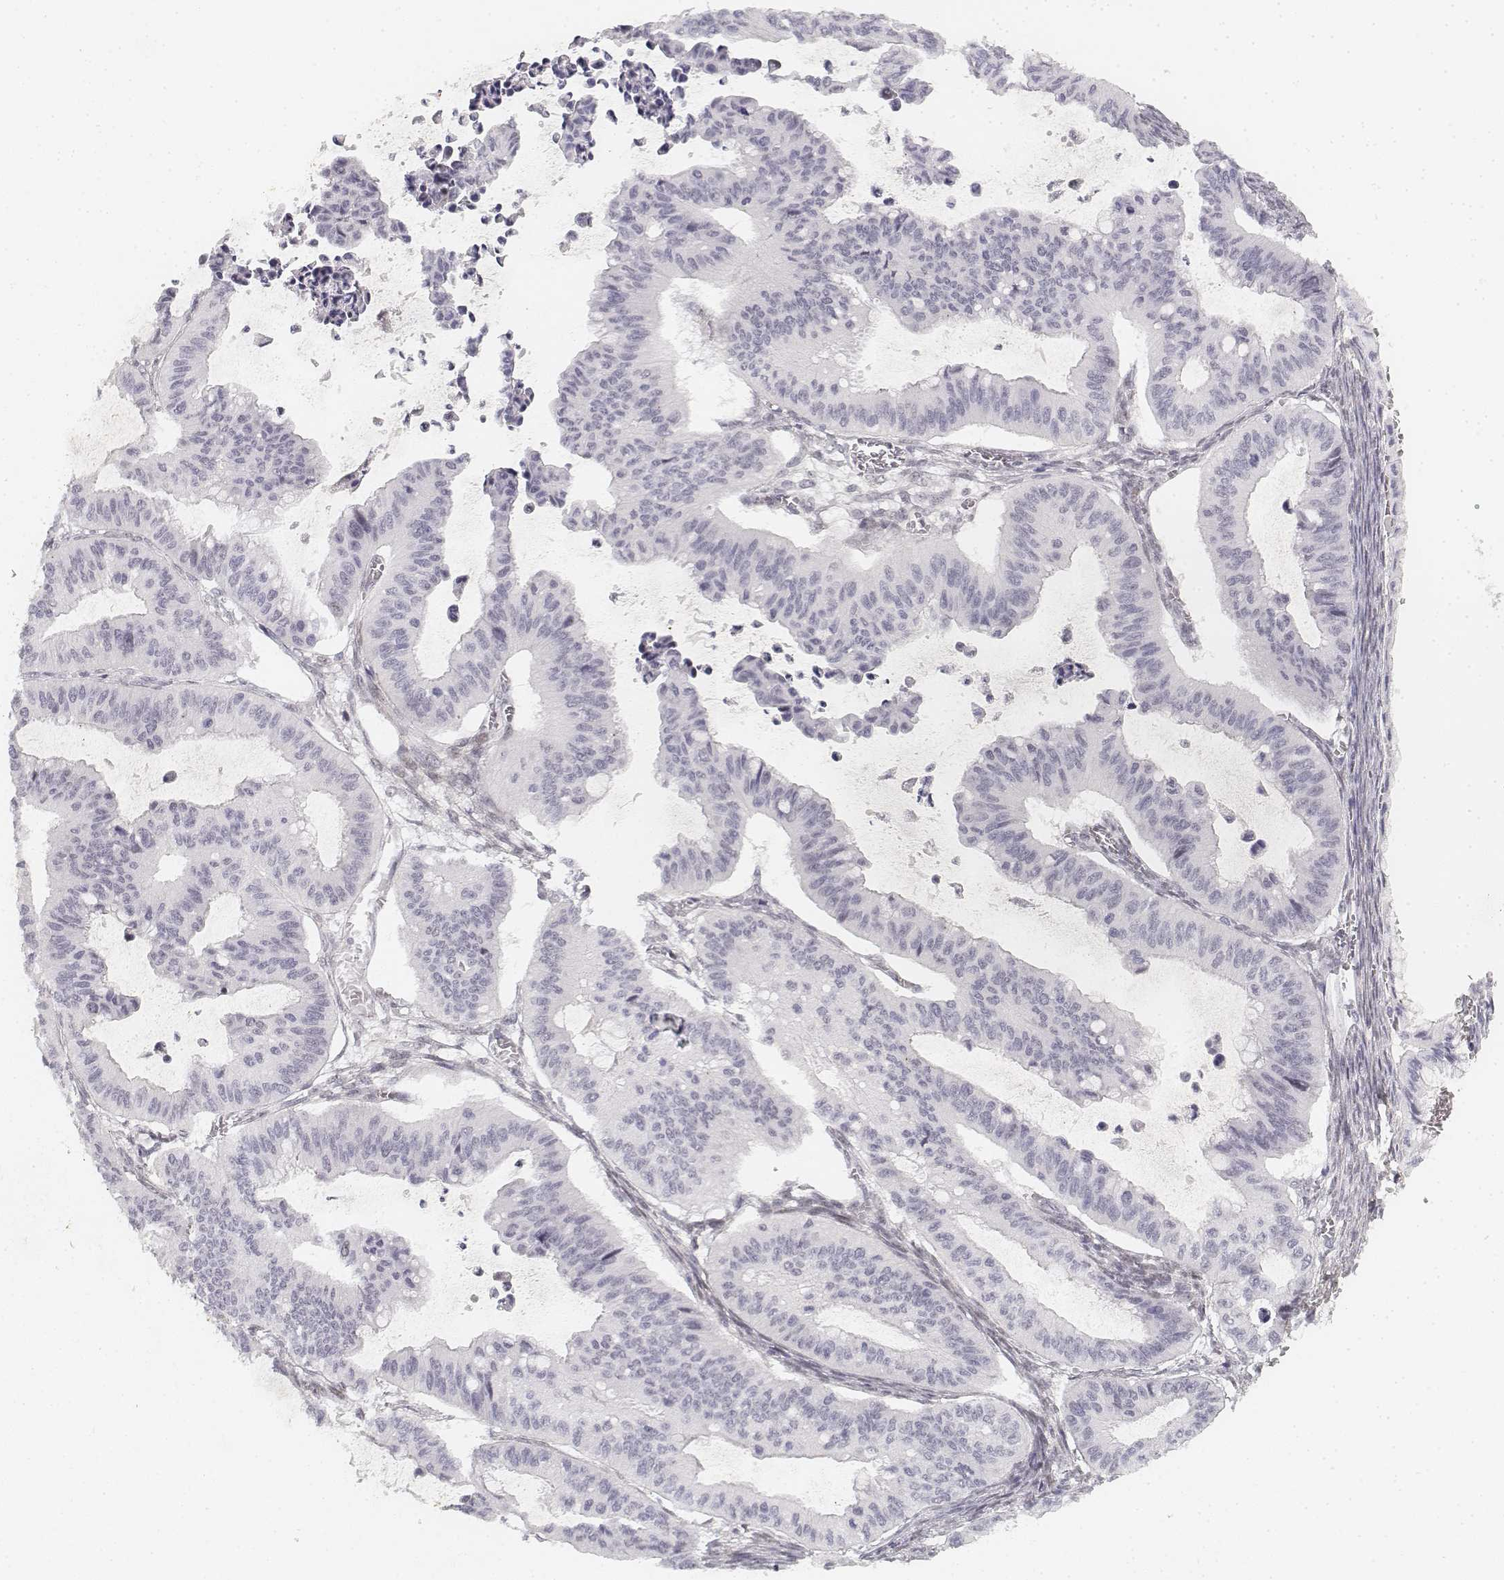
{"staining": {"intensity": "negative", "quantity": "none", "location": "none"}, "tissue": "ovarian cancer", "cell_type": "Tumor cells", "image_type": "cancer", "snomed": [{"axis": "morphology", "description": "Cystadenocarcinoma, mucinous, NOS"}, {"axis": "topography", "description": "Ovary"}], "caption": "Ovarian cancer was stained to show a protein in brown. There is no significant staining in tumor cells.", "gene": "KRT84", "patient": {"sex": "female", "age": 72}}